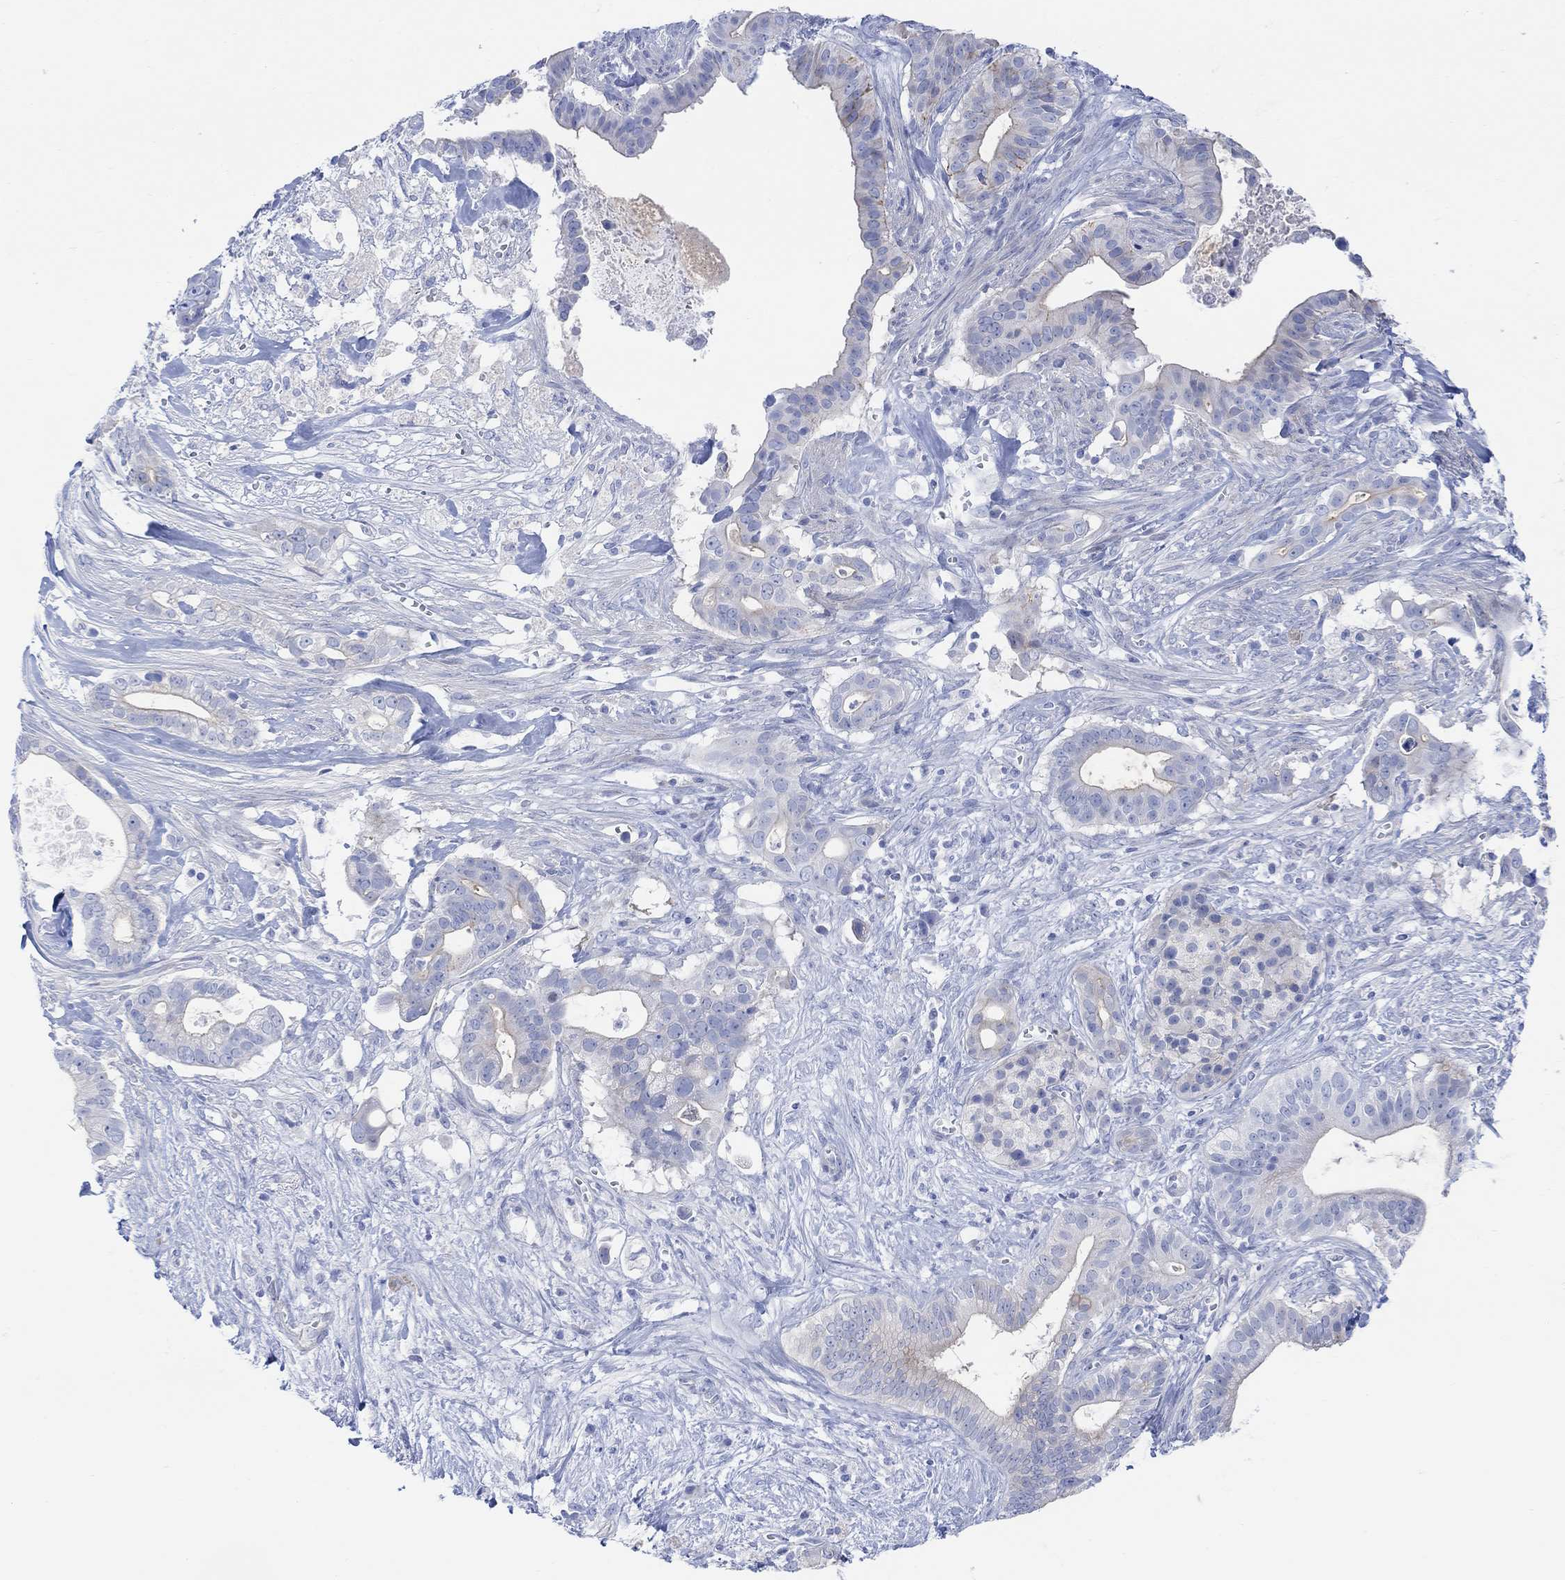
{"staining": {"intensity": "moderate", "quantity": "<25%", "location": "cytoplasmic/membranous"}, "tissue": "pancreatic cancer", "cell_type": "Tumor cells", "image_type": "cancer", "snomed": [{"axis": "morphology", "description": "Adenocarcinoma, NOS"}, {"axis": "topography", "description": "Pancreas"}], "caption": "Immunohistochemistry (IHC) (DAB (3,3'-diaminobenzidine)) staining of pancreatic cancer (adenocarcinoma) reveals moderate cytoplasmic/membranous protein positivity in about <25% of tumor cells. (DAB (3,3'-diaminobenzidine) IHC with brightfield microscopy, high magnification).", "gene": "TLDC2", "patient": {"sex": "male", "age": 61}}